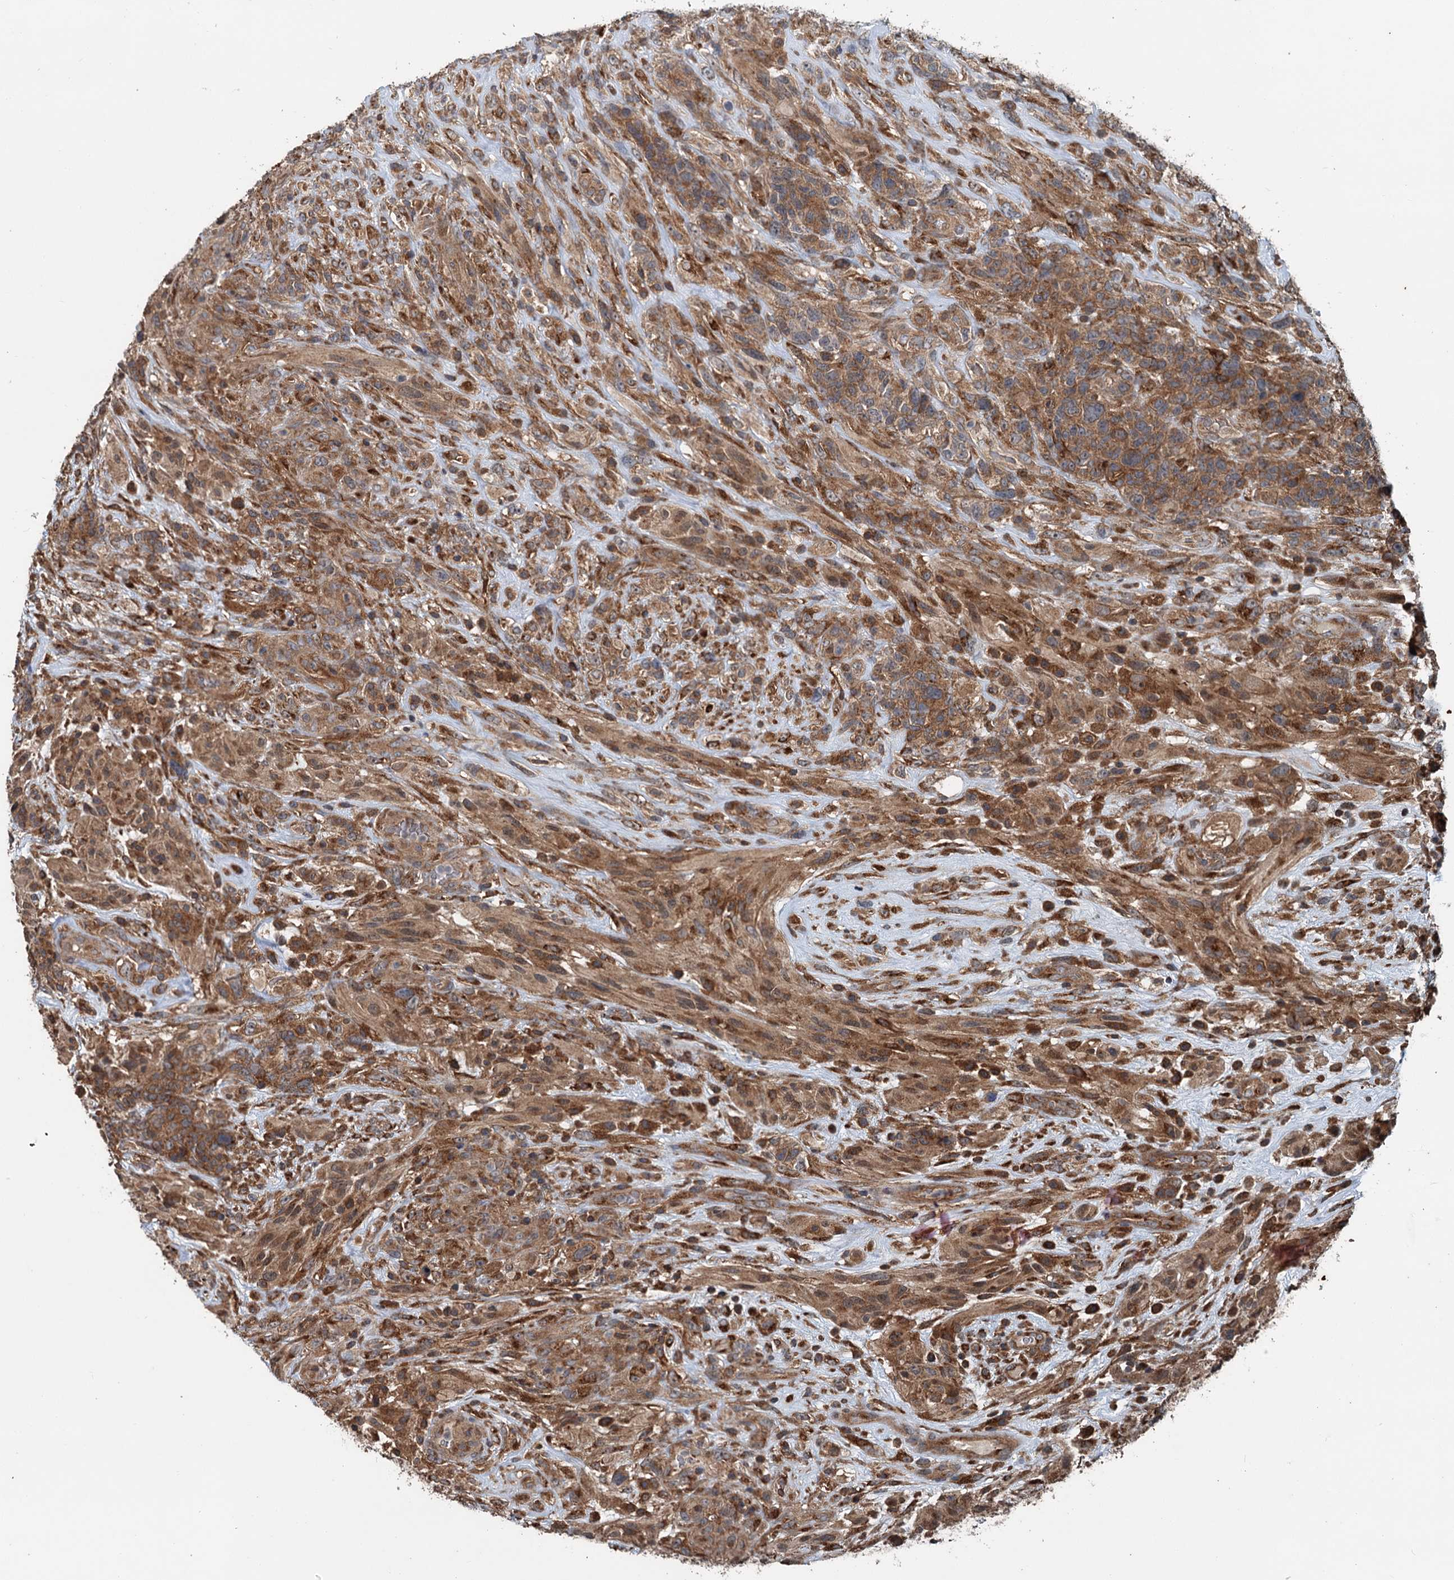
{"staining": {"intensity": "moderate", "quantity": ">75%", "location": "cytoplasmic/membranous"}, "tissue": "glioma", "cell_type": "Tumor cells", "image_type": "cancer", "snomed": [{"axis": "morphology", "description": "Glioma, malignant, High grade"}, {"axis": "topography", "description": "Brain"}], "caption": "DAB immunohistochemical staining of high-grade glioma (malignant) reveals moderate cytoplasmic/membranous protein staining in approximately >75% of tumor cells. Using DAB (brown) and hematoxylin (blue) stains, captured at high magnification using brightfield microscopy.", "gene": "TEDC1", "patient": {"sex": "male", "age": 61}}